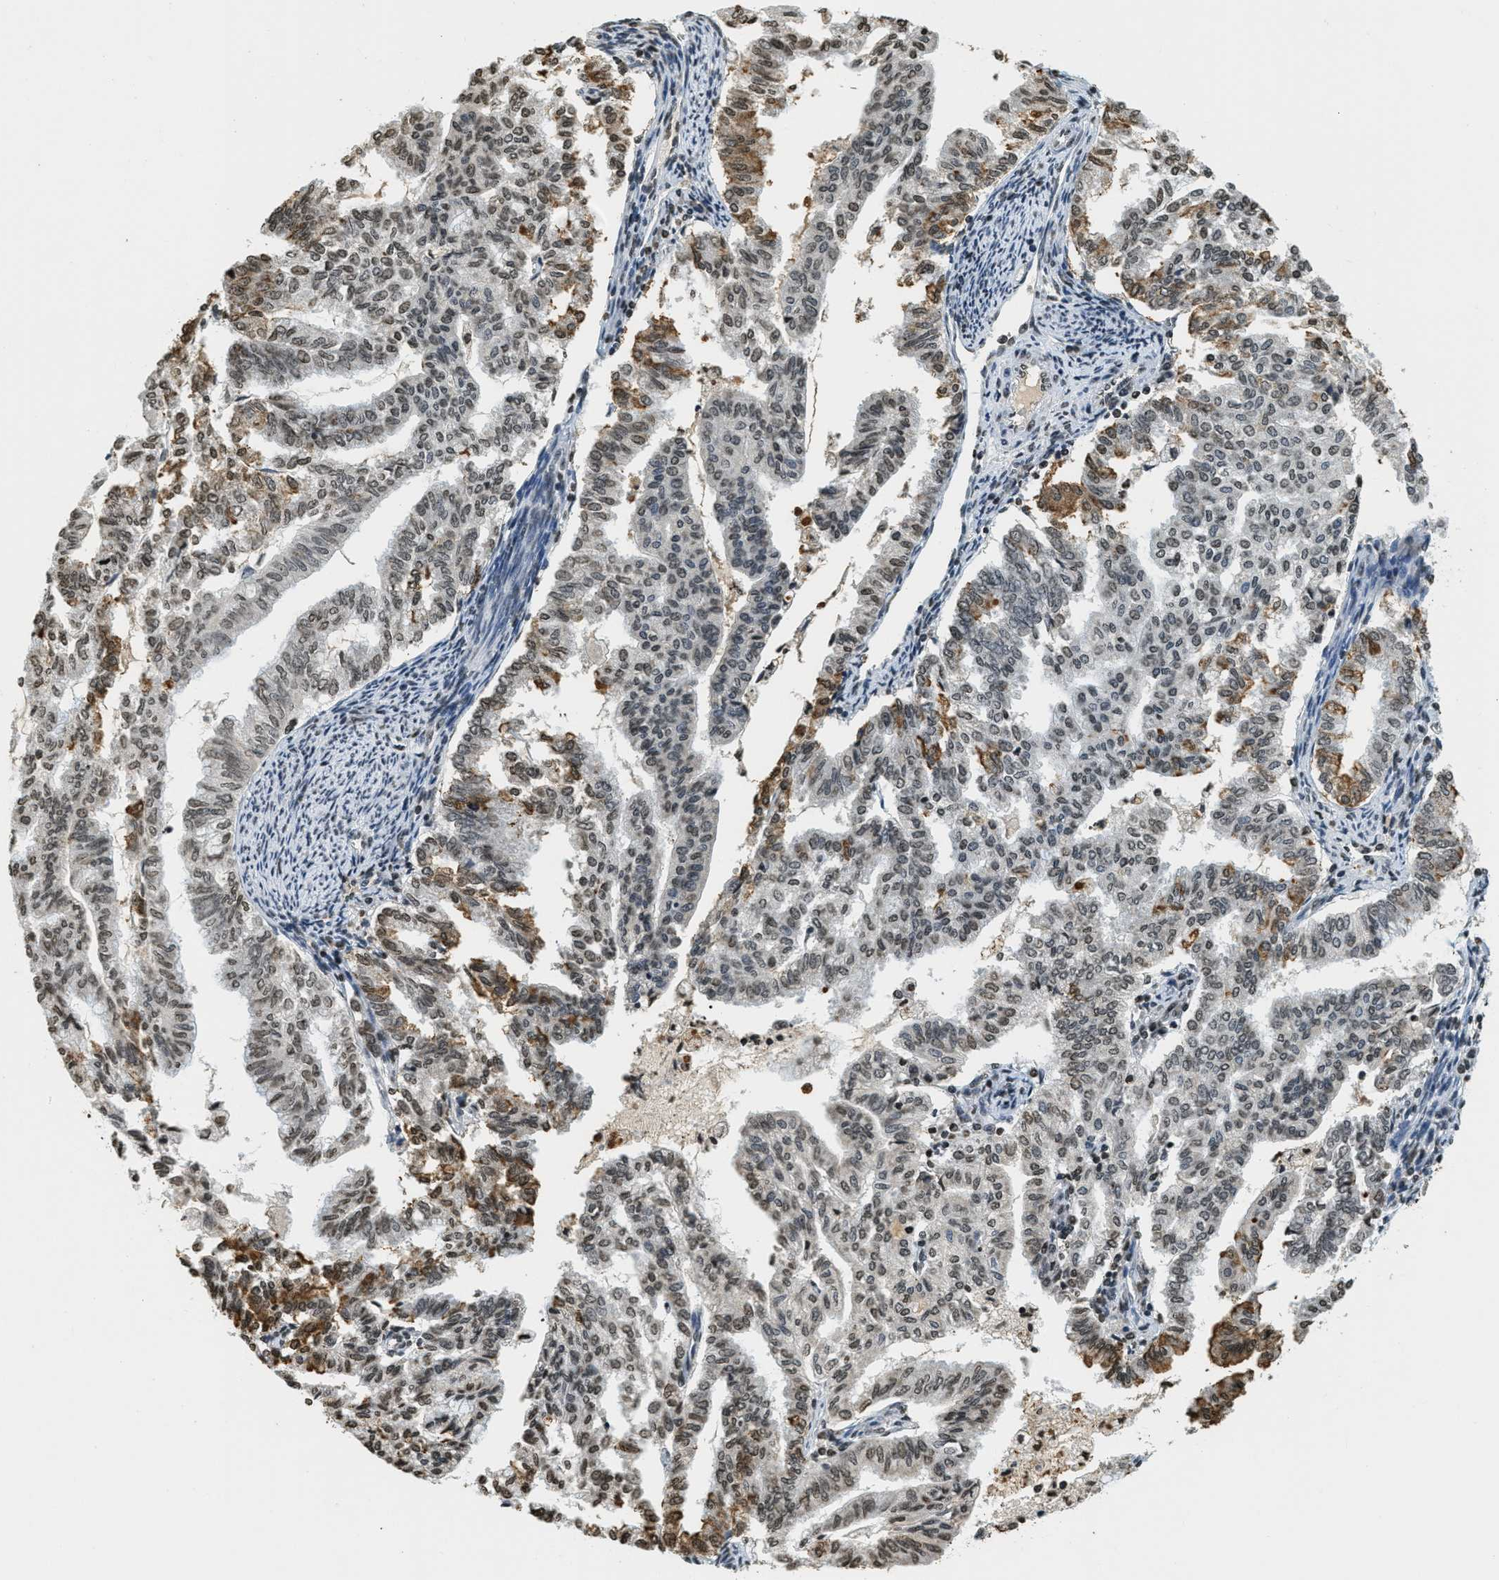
{"staining": {"intensity": "moderate", "quantity": ">75%", "location": "cytoplasmic/membranous,nuclear"}, "tissue": "endometrial cancer", "cell_type": "Tumor cells", "image_type": "cancer", "snomed": [{"axis": "morphology", "description": "Adenocarcinoma, NOS"}, {"axis": "topography", "description": "Endometrium"}], "caption": "The photomicrograph shows a brown stain indicating the presence of a protein in the cytoplasmic/membranous and nuclear of tumor cells in endometrial cancer. The staining was performed using DAB, with brown indicating positive protein expression. Nuclei are stained blue with hematoxylin.", "gene": "LDB2", "patient": {"sex": "female", "age": 79}}